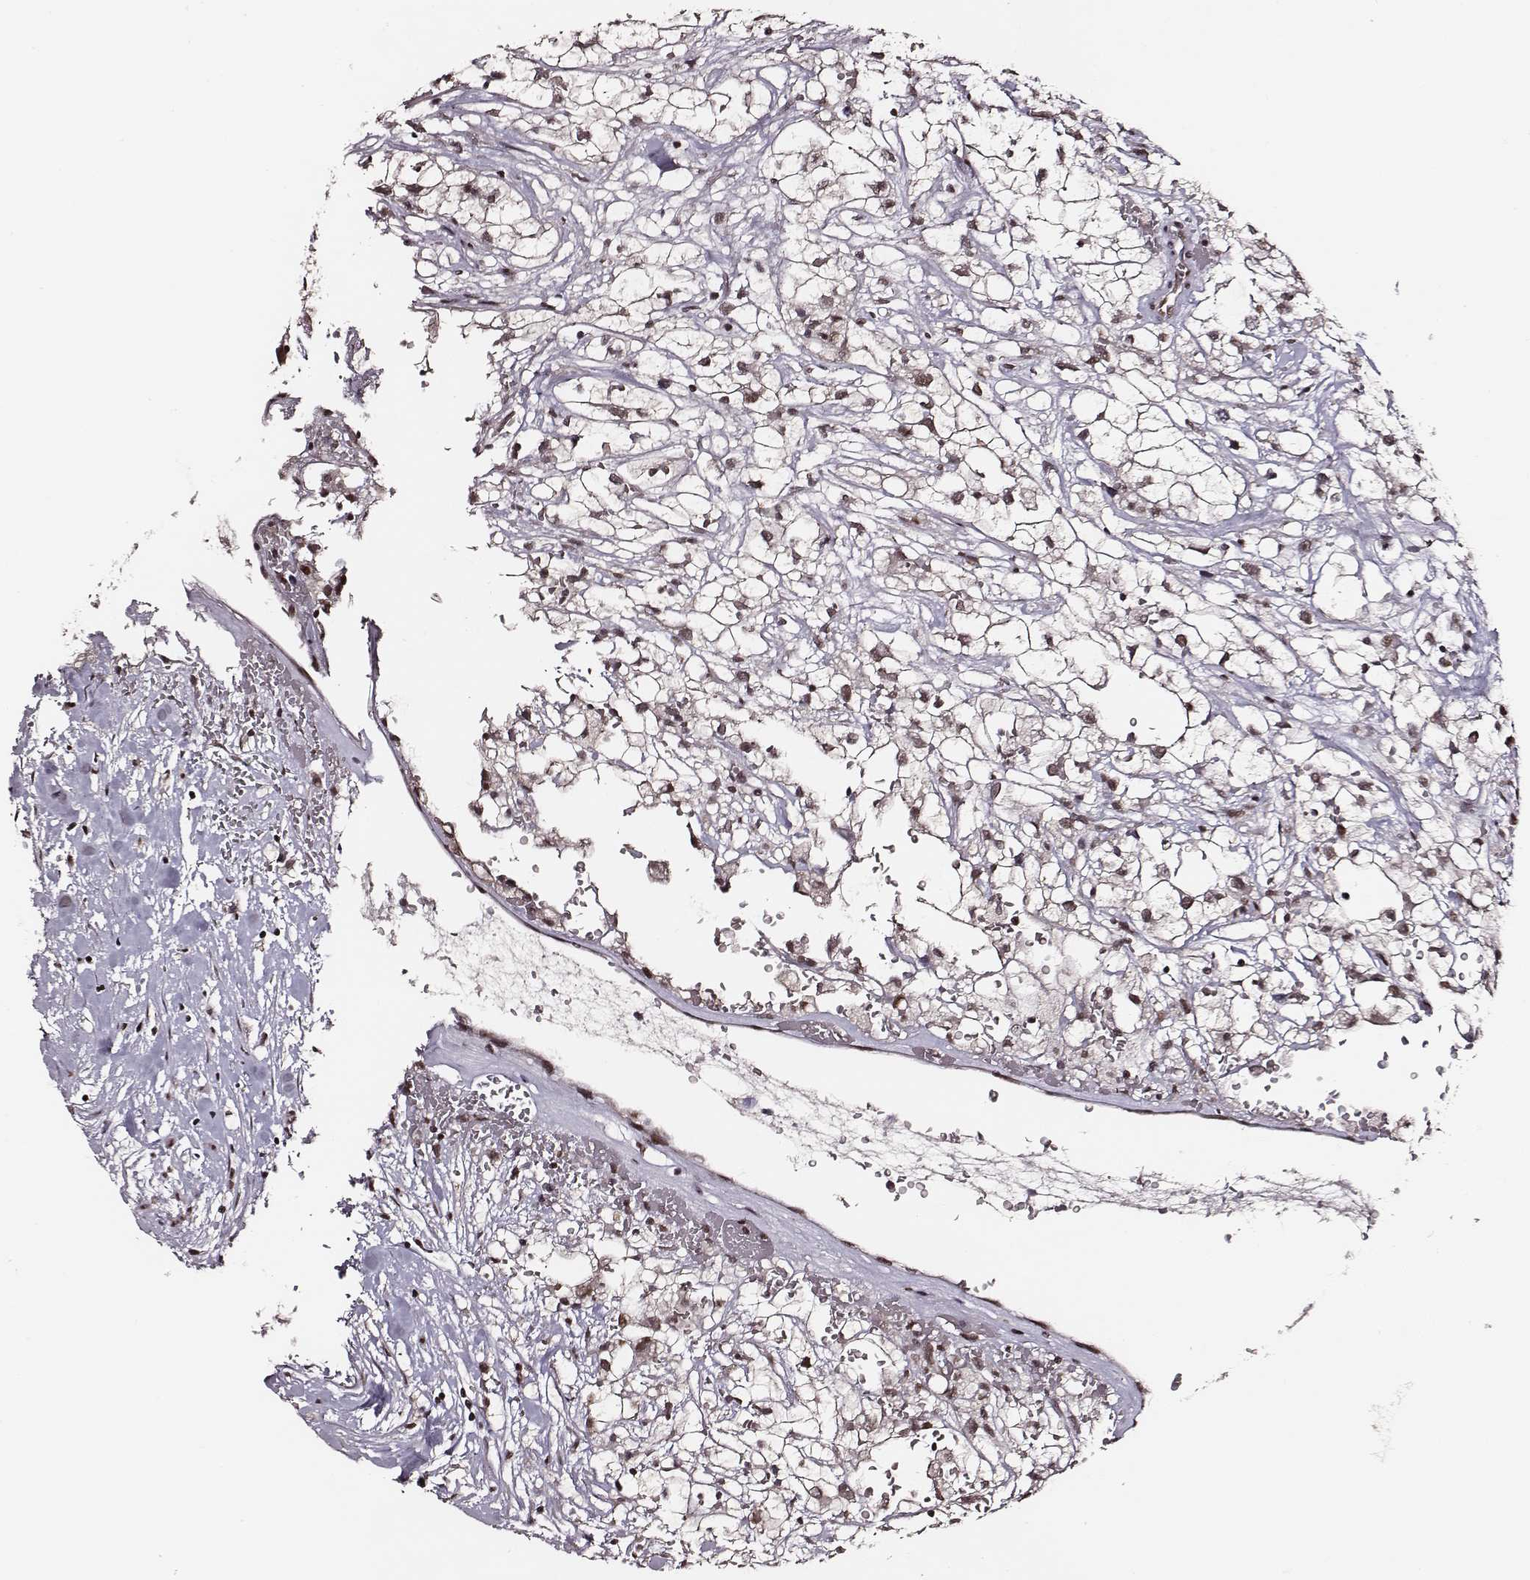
{"staining": {"intensity": "strong", "quantity": ">75%", "location": "nuclear"}, "tissue": "renal cancer", "cell_type": "Tumor cells", "image_type": "cancer", "snomed": [{"axis": "morphology", "description": "Adenocarcinoma, NOS"}, {"axis": "topography", "description": "Kidney"}], "caption": "Renal cancer (adenocarcinoma) stained with DAB IHC displays high levels of strong nuclear positivity in about >75% of tumor cells.", "gene": "PPARA", "patient": {"sex": "male", "age": 59}}